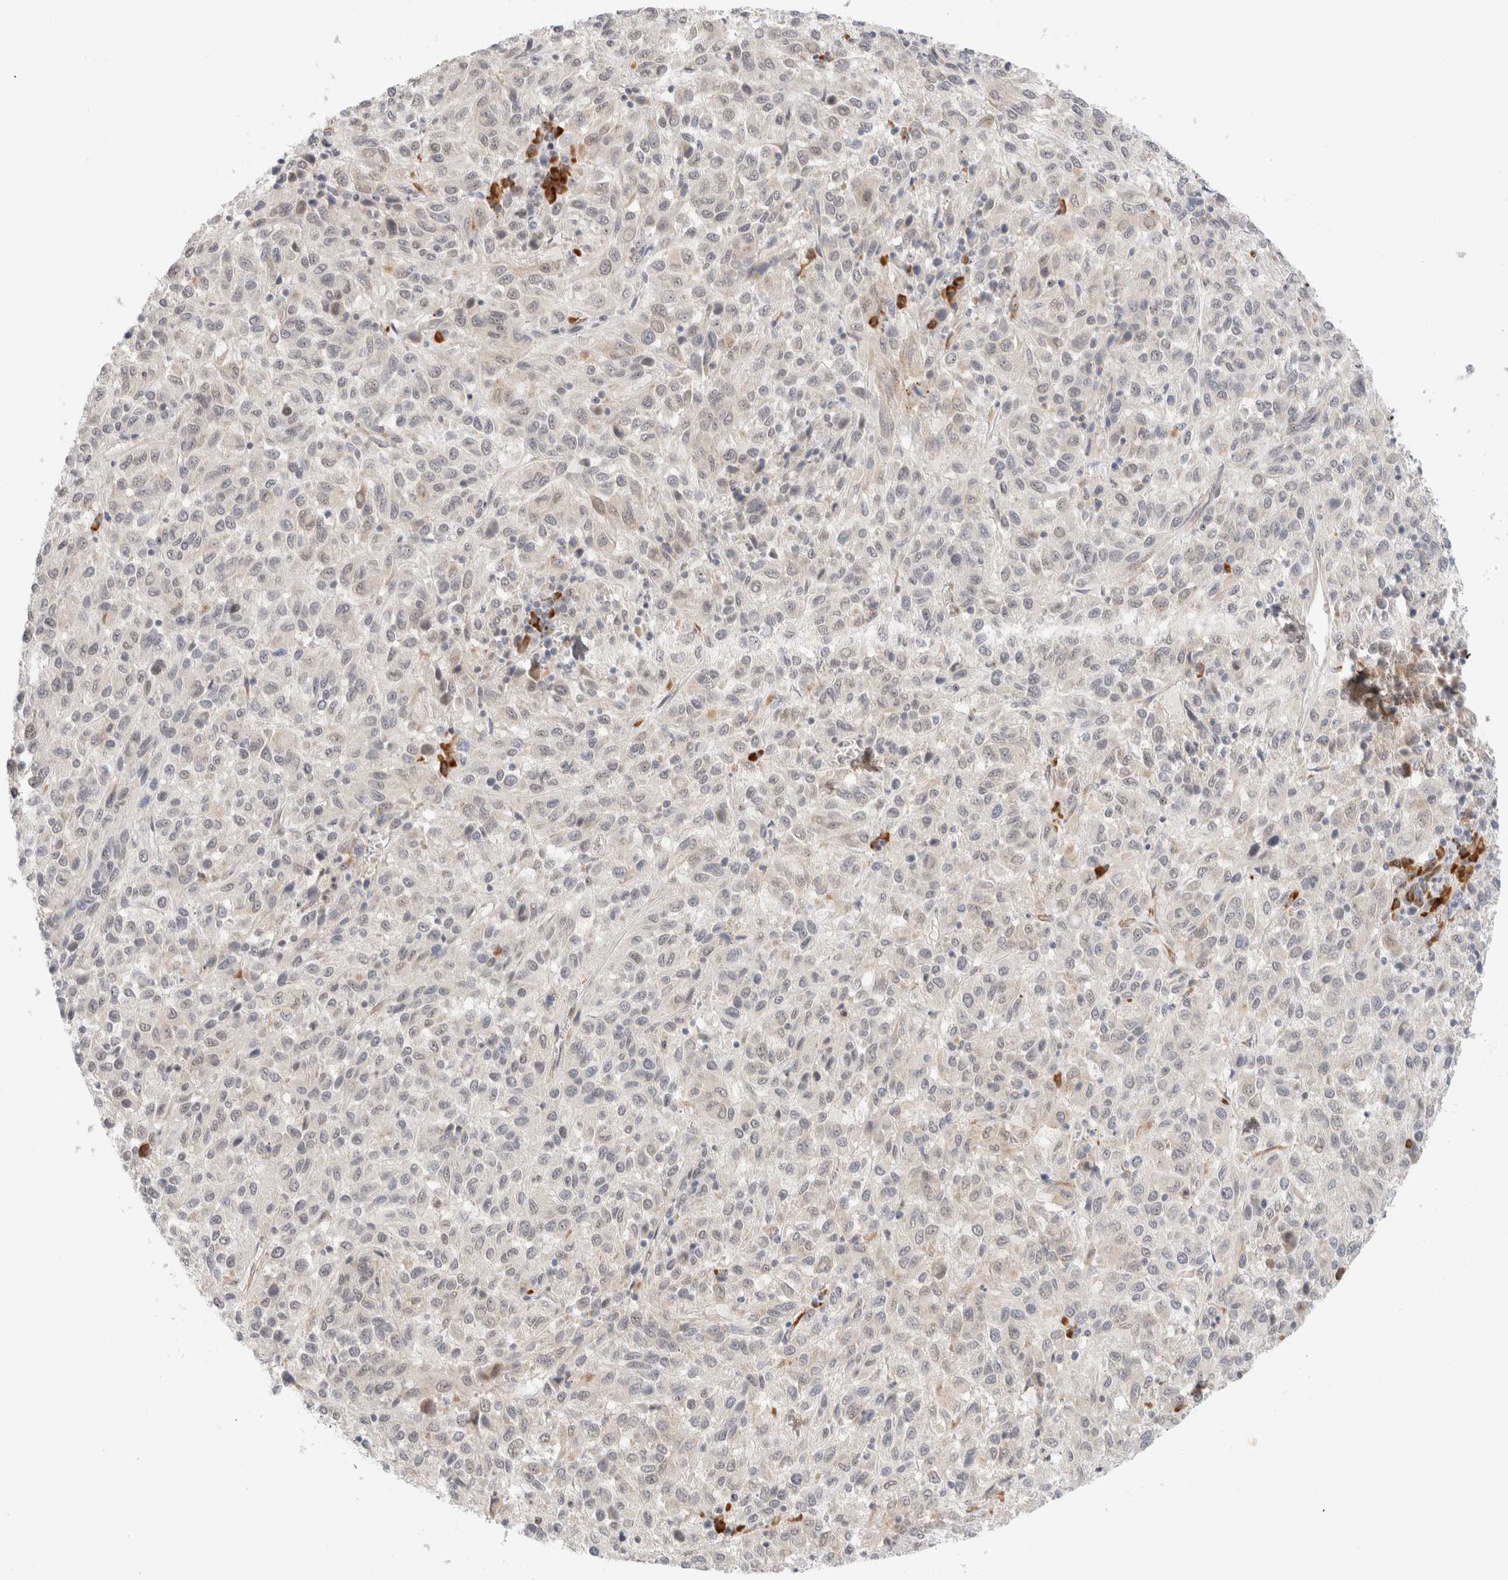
{"staining": {"intensity": "negative", "quantity": "none", "location": "none"}, "tissue": "melanoma", "cell_type": "Tumor cells", "image_type": "cancer", "snomed": [{"axis": "morphology", "description": "Malignant melanoma, Metastatic site"}, {"axis": "topography", "description": "Lung"}], "caption": "DAB (3,3'-diaminobenzidine) immunohistochemical staining of human malignant melanoma (metastatic site) shows no significant staining in tumor cells.", "gene": "HDLBP", "patient": {"sex": "male", "age": 64}}